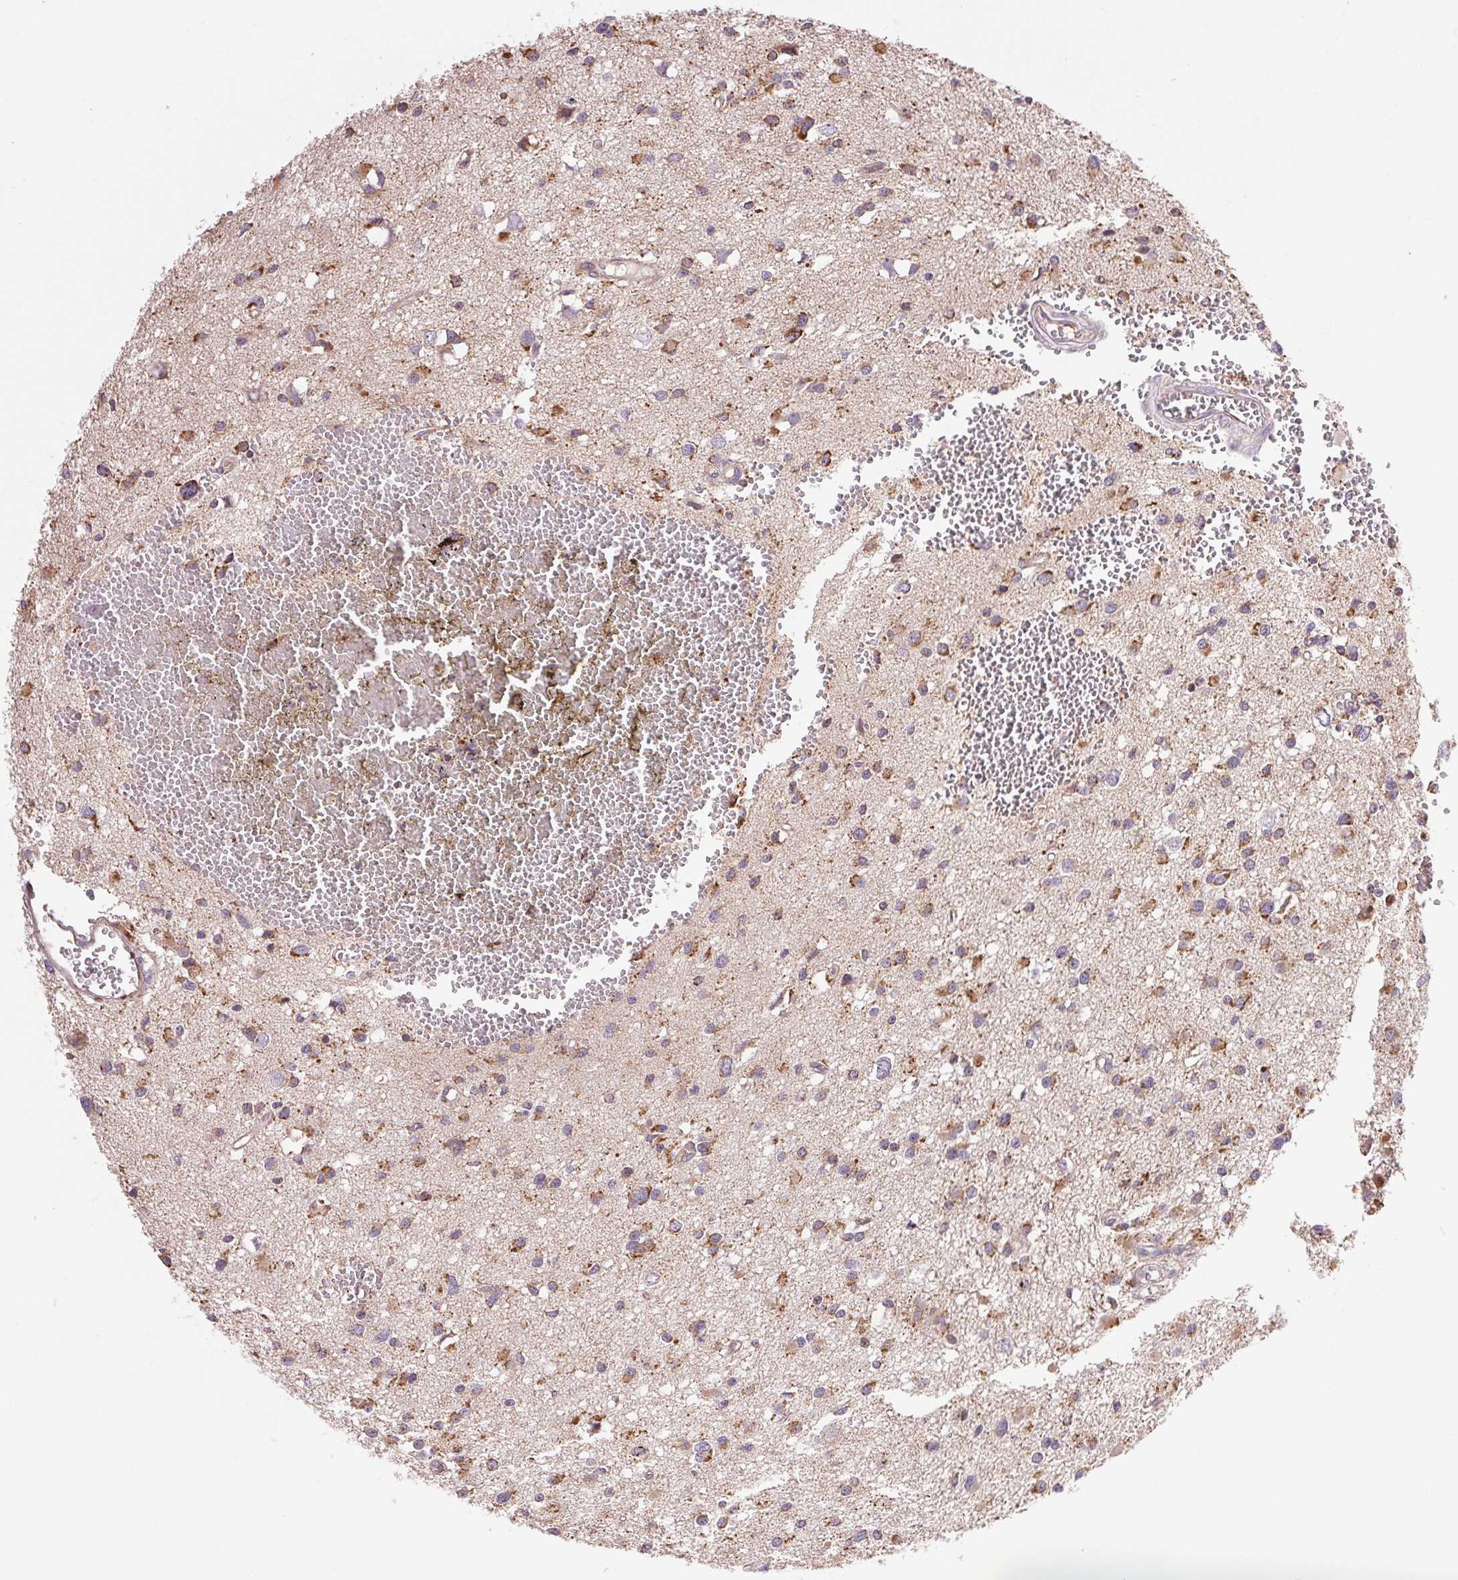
{"staining": {"intensity": "moderate", "quantity": ">75%", "location": "cytoplasmic/membranous"}, "tissue": "glioma", "cell_type": "Tumor cells", "image_type": "cancer", "snomed": [{"axis": "morphology", "description": "Glioma, malignant, High grade"}, {"axis": "topography", "description": "Brain"}], "caption": "A brown stain shows moderate cytoplasmic/membranous staining of a protein in glioma tumor cells.", "gene": "DGUOK", "patient": {"sex": "male", "age": 54}}